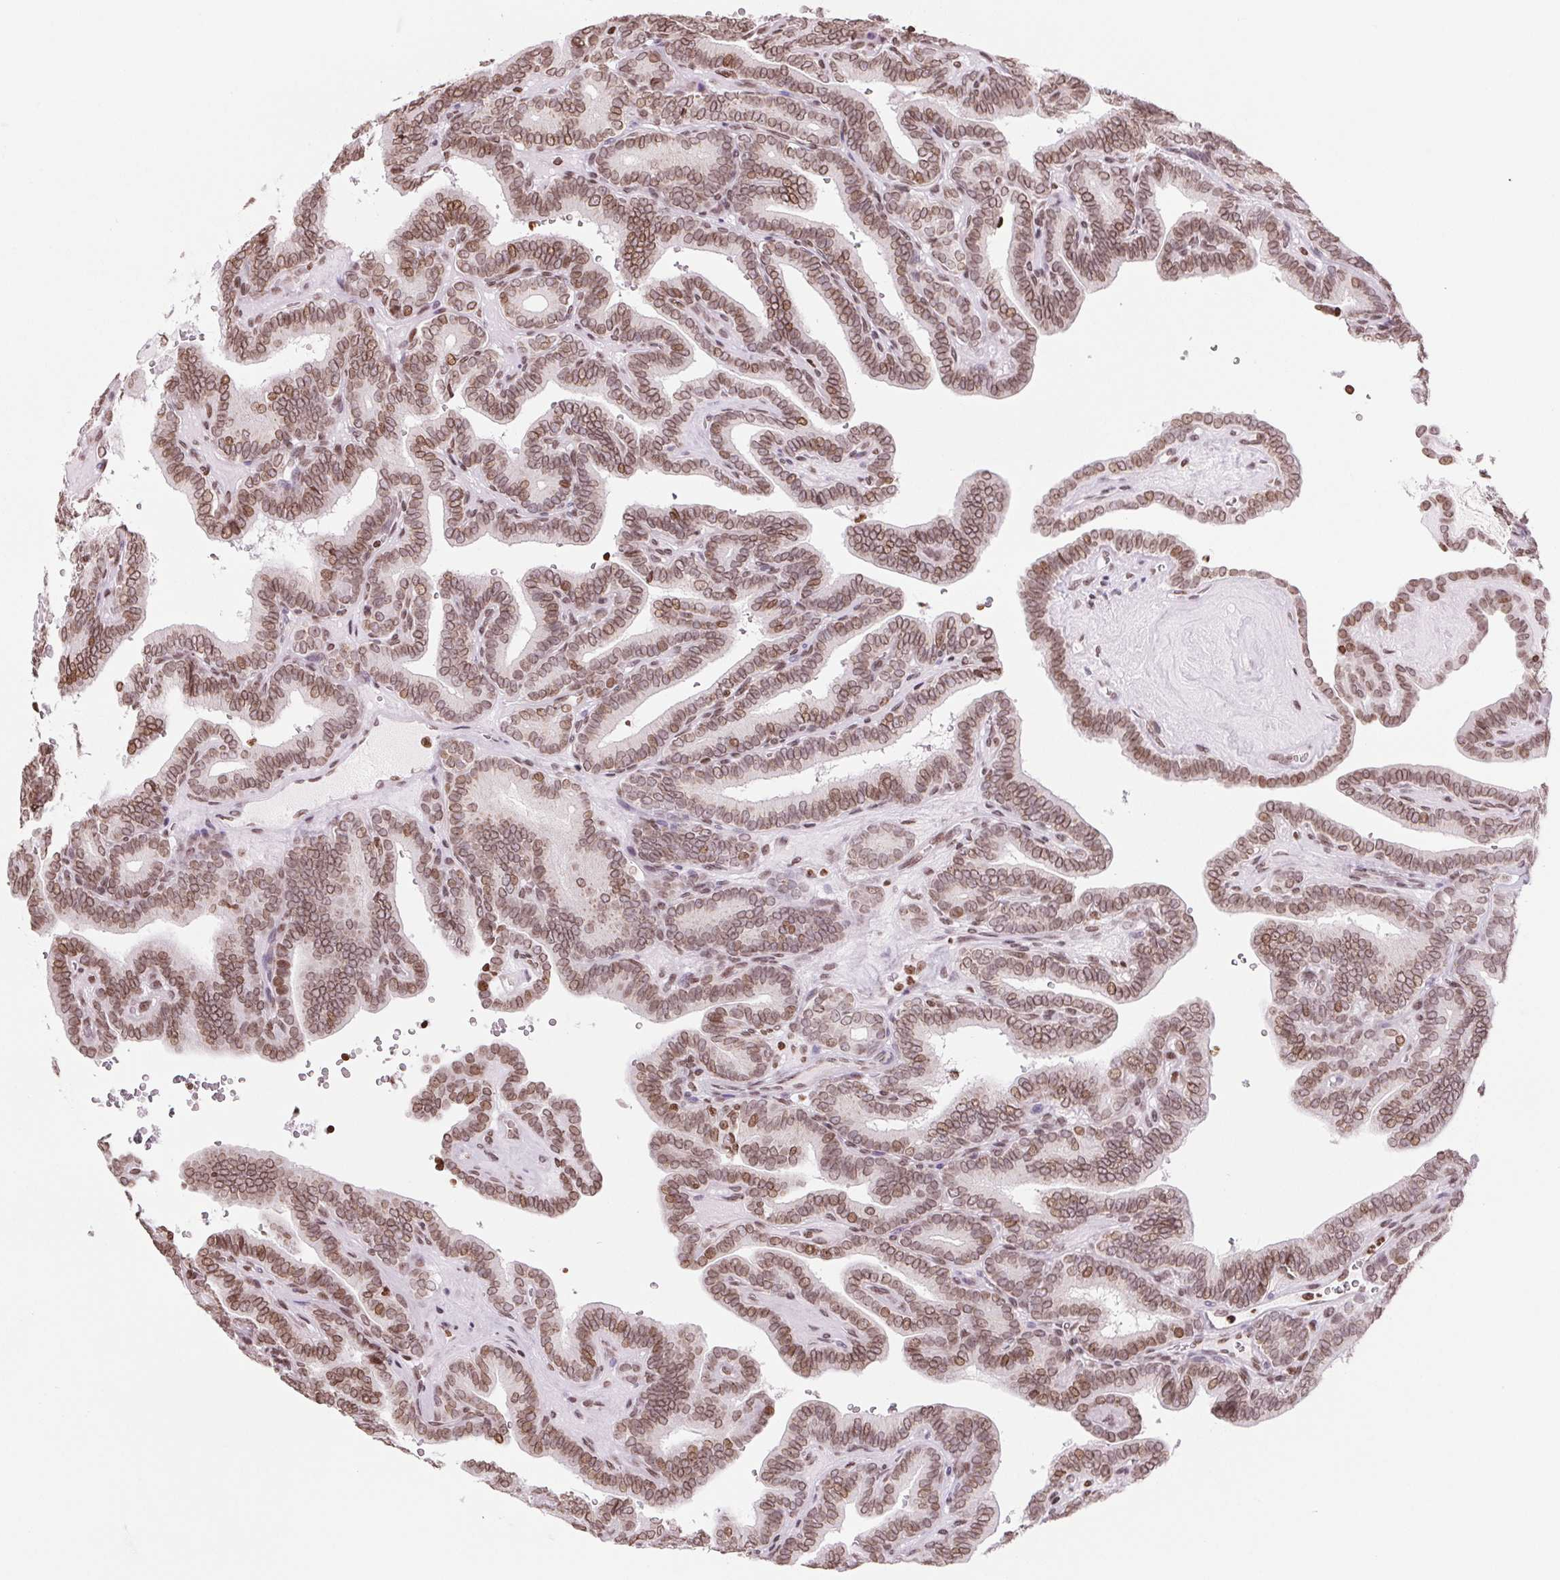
{"staining": {"intensity": "moderate", "quantity": ">75%", "location": "cytoplasmic/membranous,nuclear"}, "tissue": "thyroid cancer", "cell_type": "Tumor cells", "image_type": "cancer", "snomed": [{"axis": "morphology", "description": "Papillary adenocarcinoma, NOS"}, {"axis": "topography", "description": "Thyroid gland"}], "caption": "High-magnification brightfield microscopy of thyroid cancer stained with DAB (brown) and counterstained with hematoxylin (blue). tumor cells exhibit moderate cytoplasmic/membranous and nuclear positivity is appreciated in about>75% of cells. The staining was performed using DAB (3,3'-diaminobenzidine) to visualize the protein expression in brown, while the nuclei were stained in blue with hematoxylin (Magnification: 20x).", "gene": "SMIM12", "patient": {"sex": "female", "age": 21}}